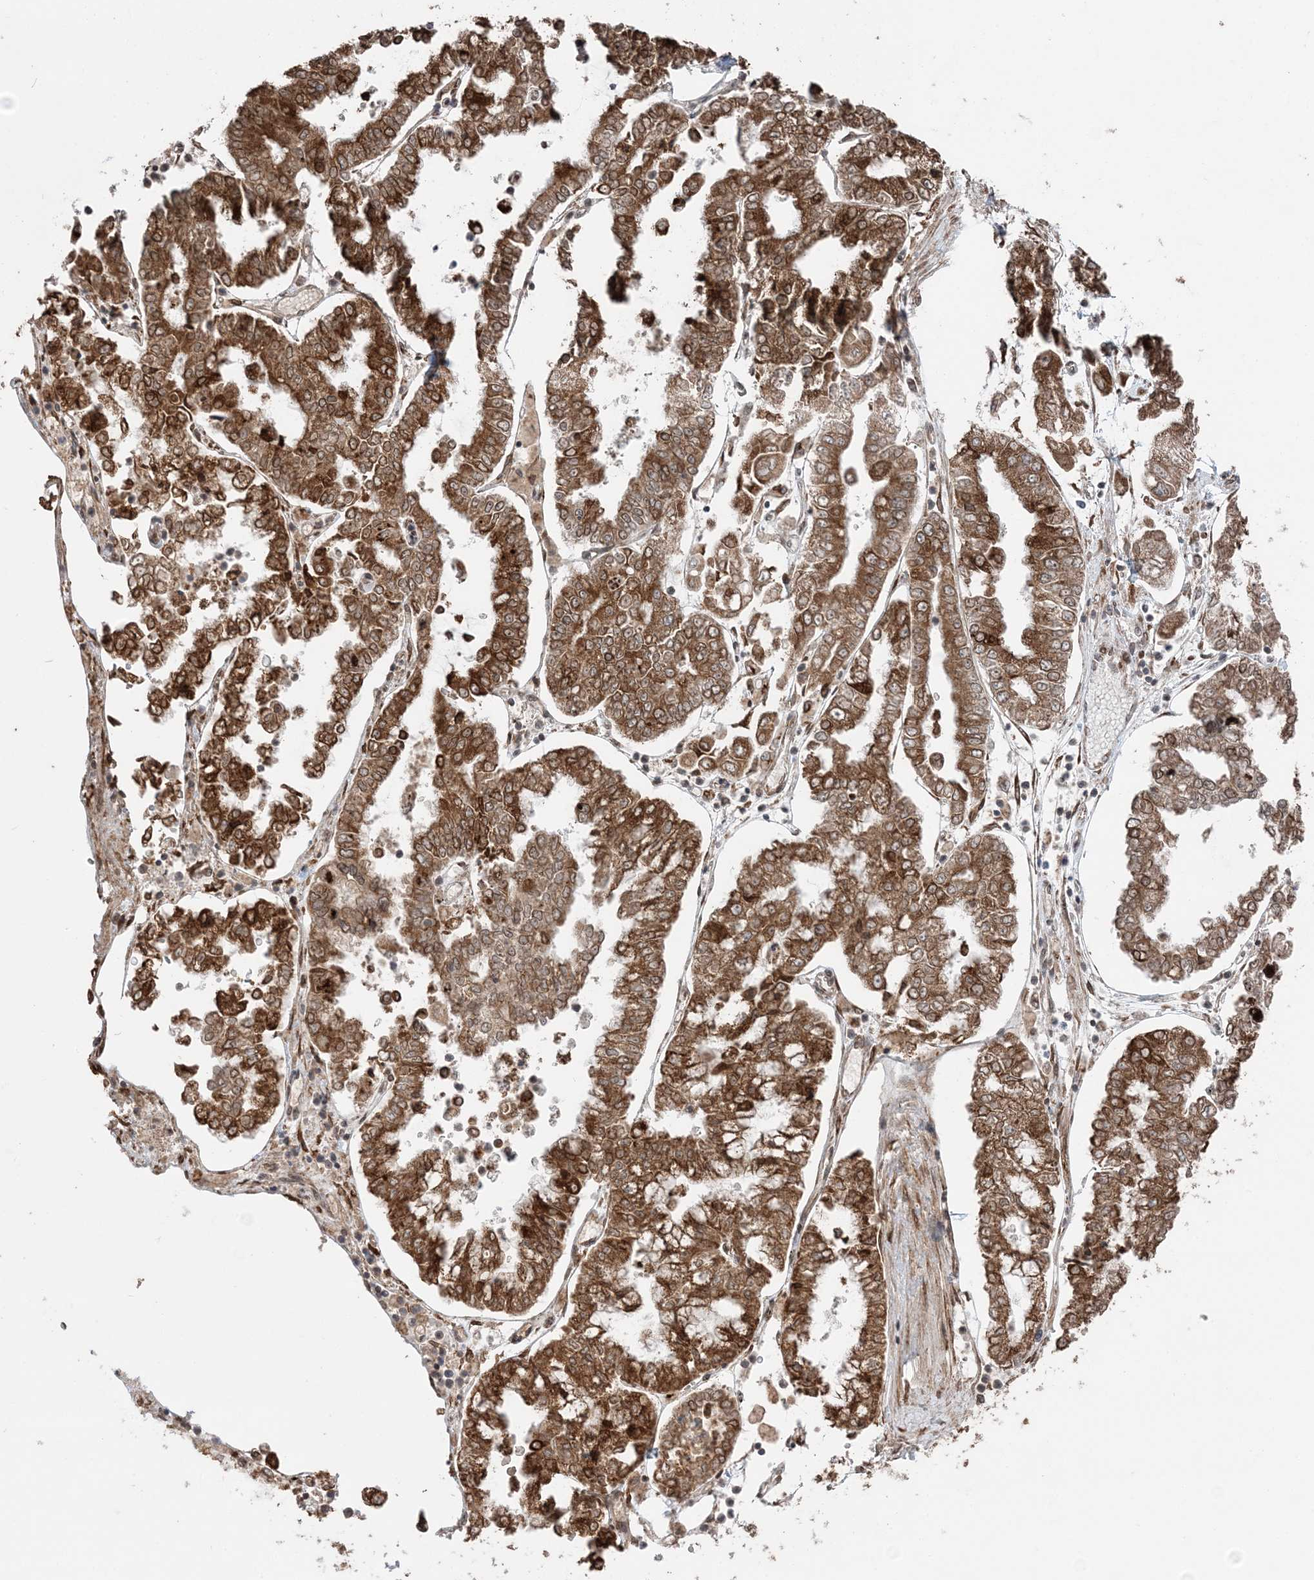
{"staining": {"intensity": "strong", "quantity": ">75%", "location": "cytoplasmic/membranous"}, "tissue": "stomach cancer", "cell_type": "Tumor cells", "image_type": "cancer", "snomed": [{"axis": "morphology", "description": "Adenocarcinoma, NOS"}, {"axis": "topography", "description": "Stomach"}], "caption": "A histopathology image of stomach cancer stained for a protein displays strong cytoplasmic/membranous brown staining in tumor cells.", "gene": "TMED10", "patient": {"sex": "male", "age": 76}}